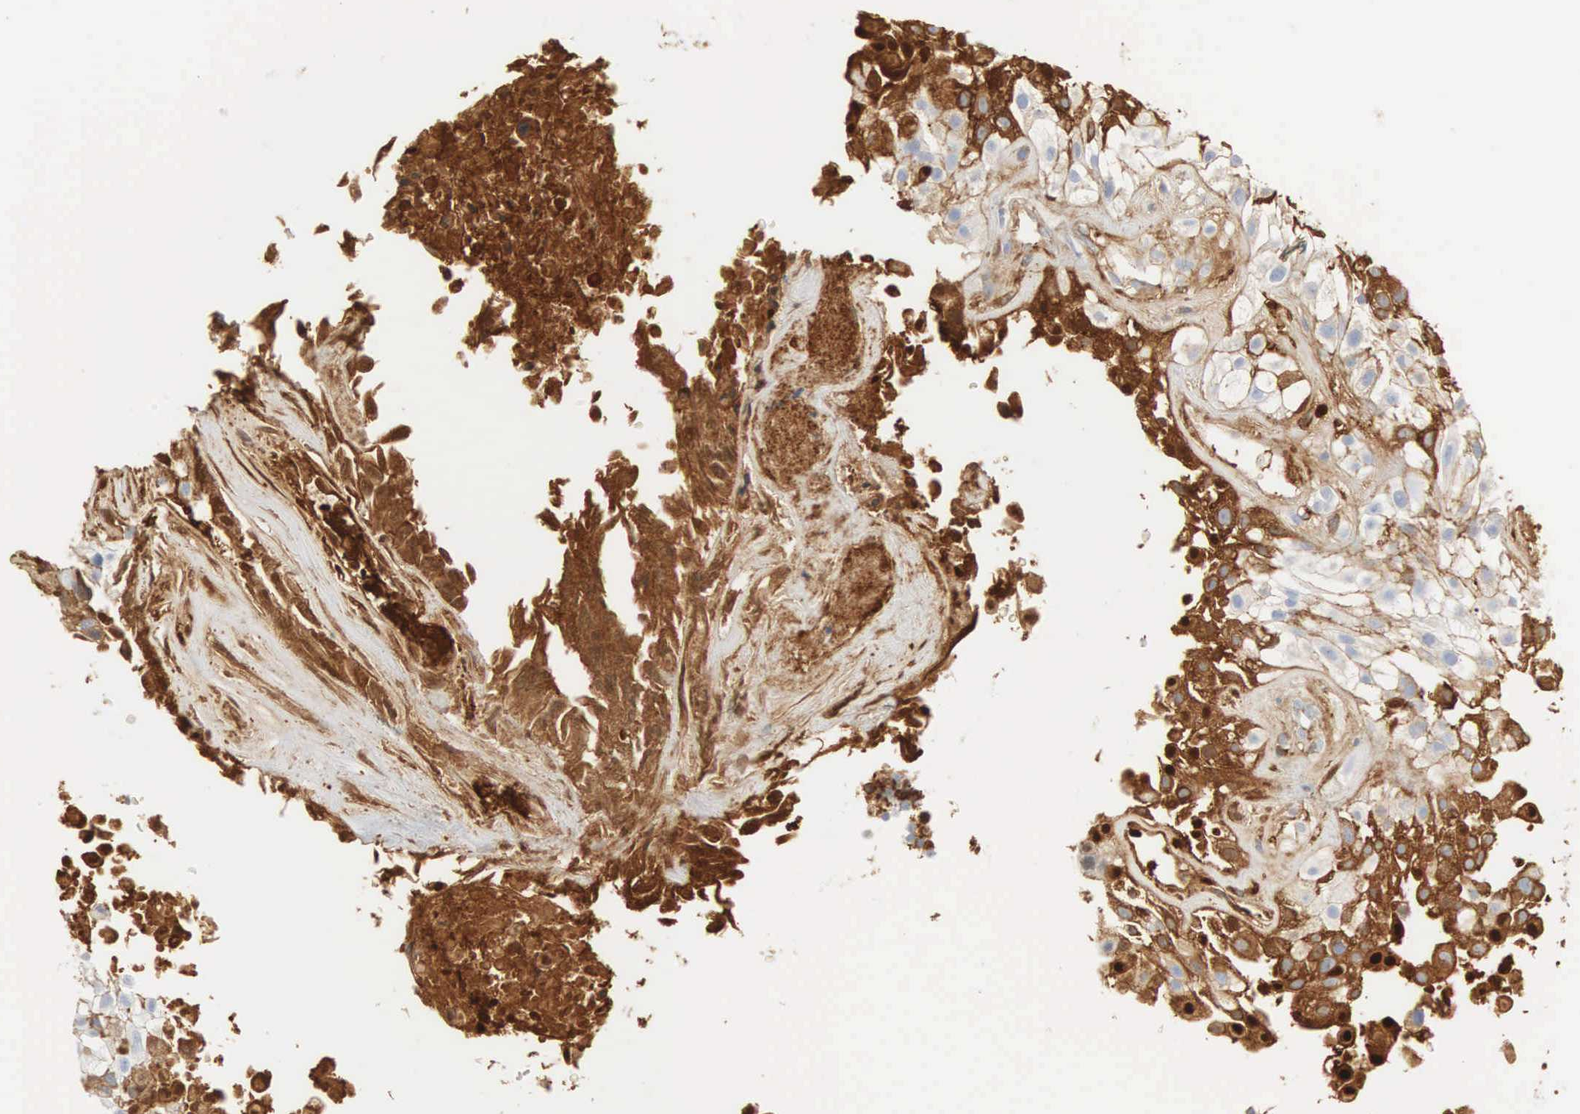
{"staining": {"intensity": "moderate", "quantity": "25%-75%", "location": "cytoplasmic/membranous"}, "tissue": "urothelial cancer", "cell_type": "Tumor cells", "image_type": "cancer", "snomed": [{"axis": "morphology", "description": "Urothelial carcinoma, High grade"}, {"axis": "topography", "description": "Urinary bladder"}], "caption": "A micrograph of human urothelial cancer stained for a protein demonstrates moderate cytoplasmic/membranous brown staining in tumor cells.", "gene": "IGLC3", "patient": {"sex": "male", "age": 56}}